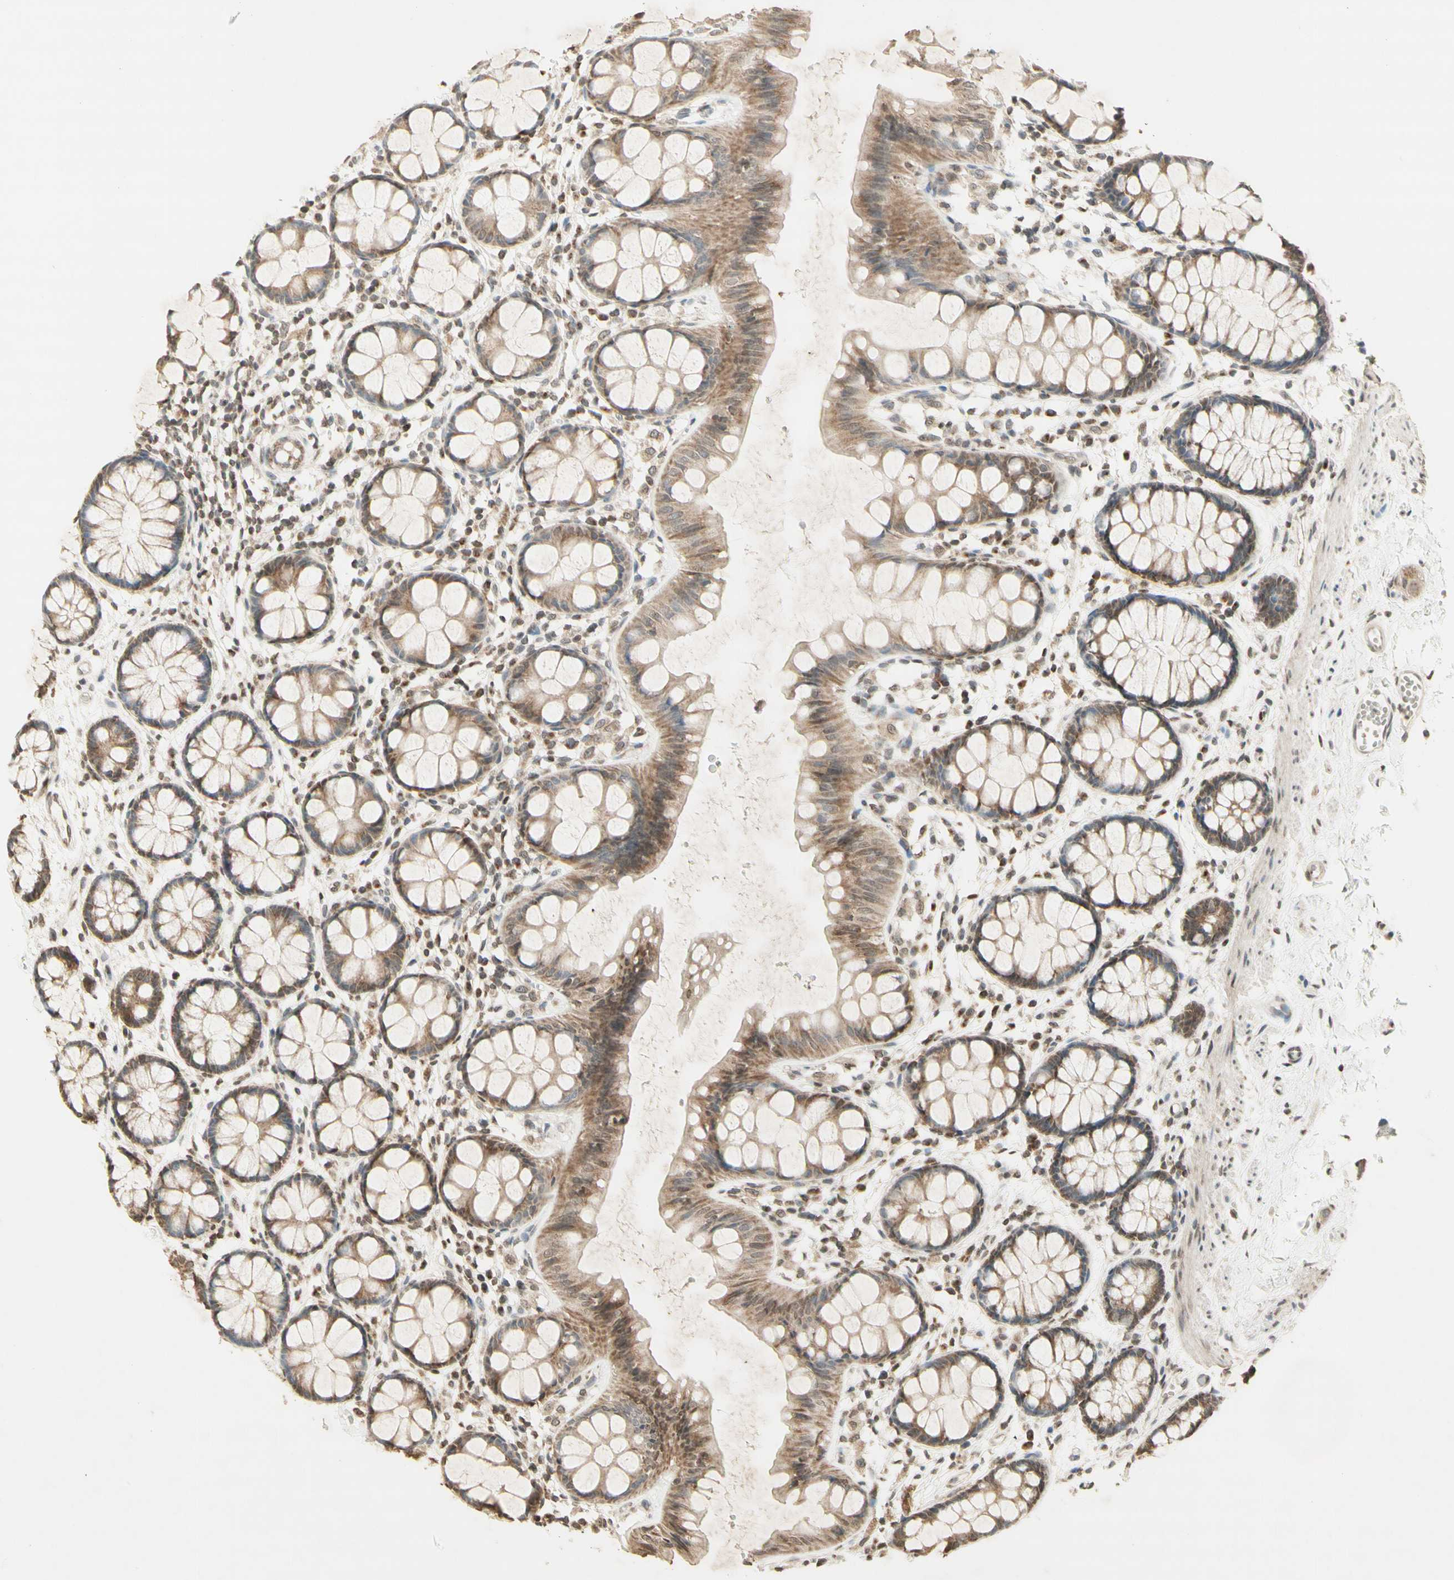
{"staining": {"intensity": "moderate", "quantity": ">75%", "location": "cytoplasmic/membranous"}, "tissue": "rectum", "cell_type": "Glandular cells", "image_type": "normal", "snomed": [{"axis": "morphology", "description": "Normal tissue, NOS"}, {"axis": "topography", "description": "Rectum"}], "caption": "Rectum stained with DAB IHC reveals medium levels of moderate cytoplasmic/membranous positivity in about >75% of glandular cells.", "gene": "CCNI", "patient": {"sex": "female", "age": 66}}